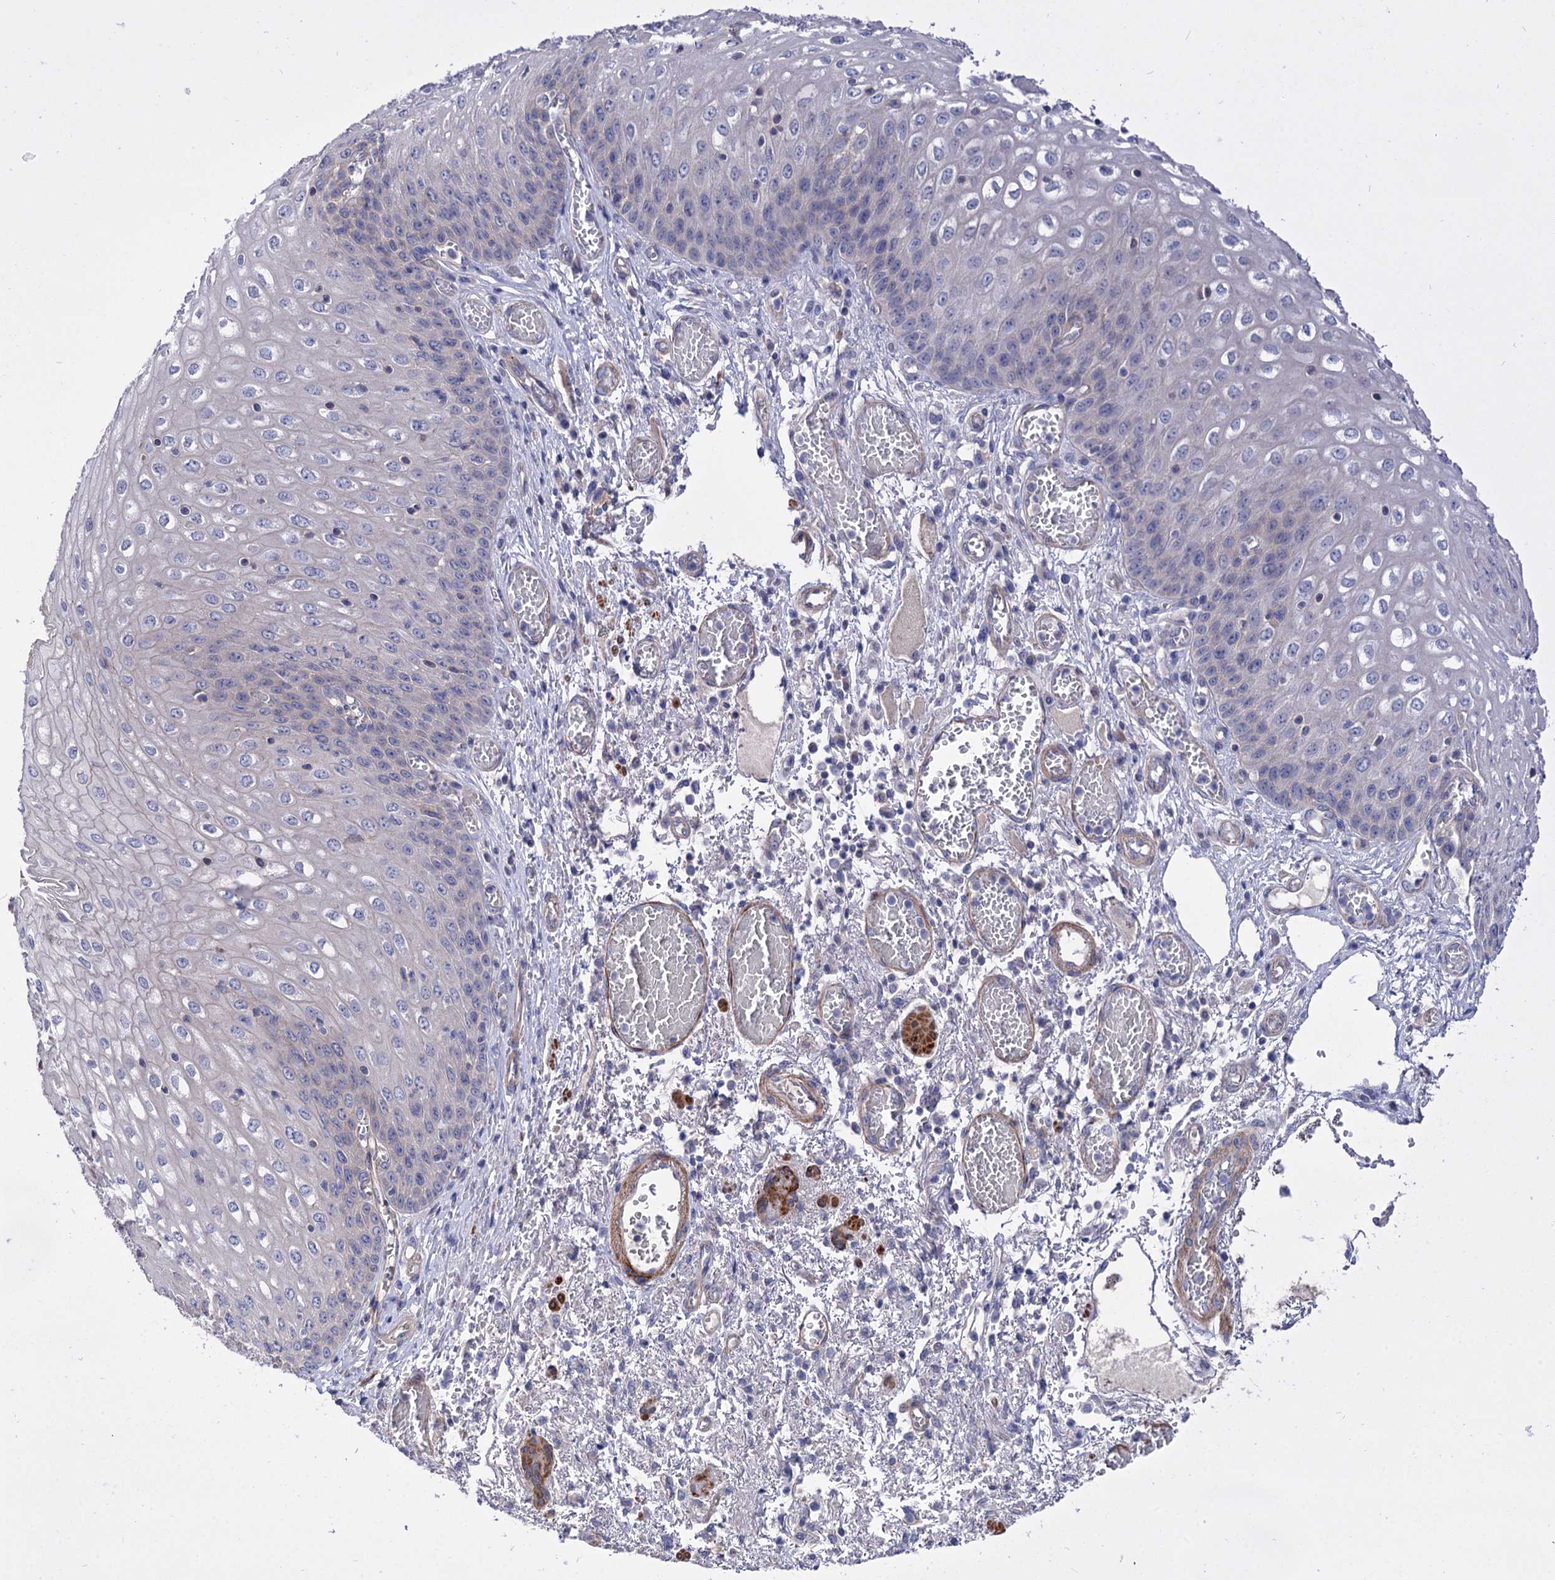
{"staining": {"intensity": "negative", "quantity": "none", "location": "none"}, "tissue": "esophagus", "cell_type": "Squamous epithelial cells", "image_type": "normal", "snomed": [{"axis": "morphology", "description": "Normal tissue, NOS"}, {"axis": "topography", "description": "Esophagus"}], "caption": "Immunohistochemistry (IHC) micrograph of normal esophagus: esophagus stained with DAB shows no significant protein staining in squamous epithelial cells.", "gene": "NUDCD2", "patient": {"sex": "male", "age": 81}}